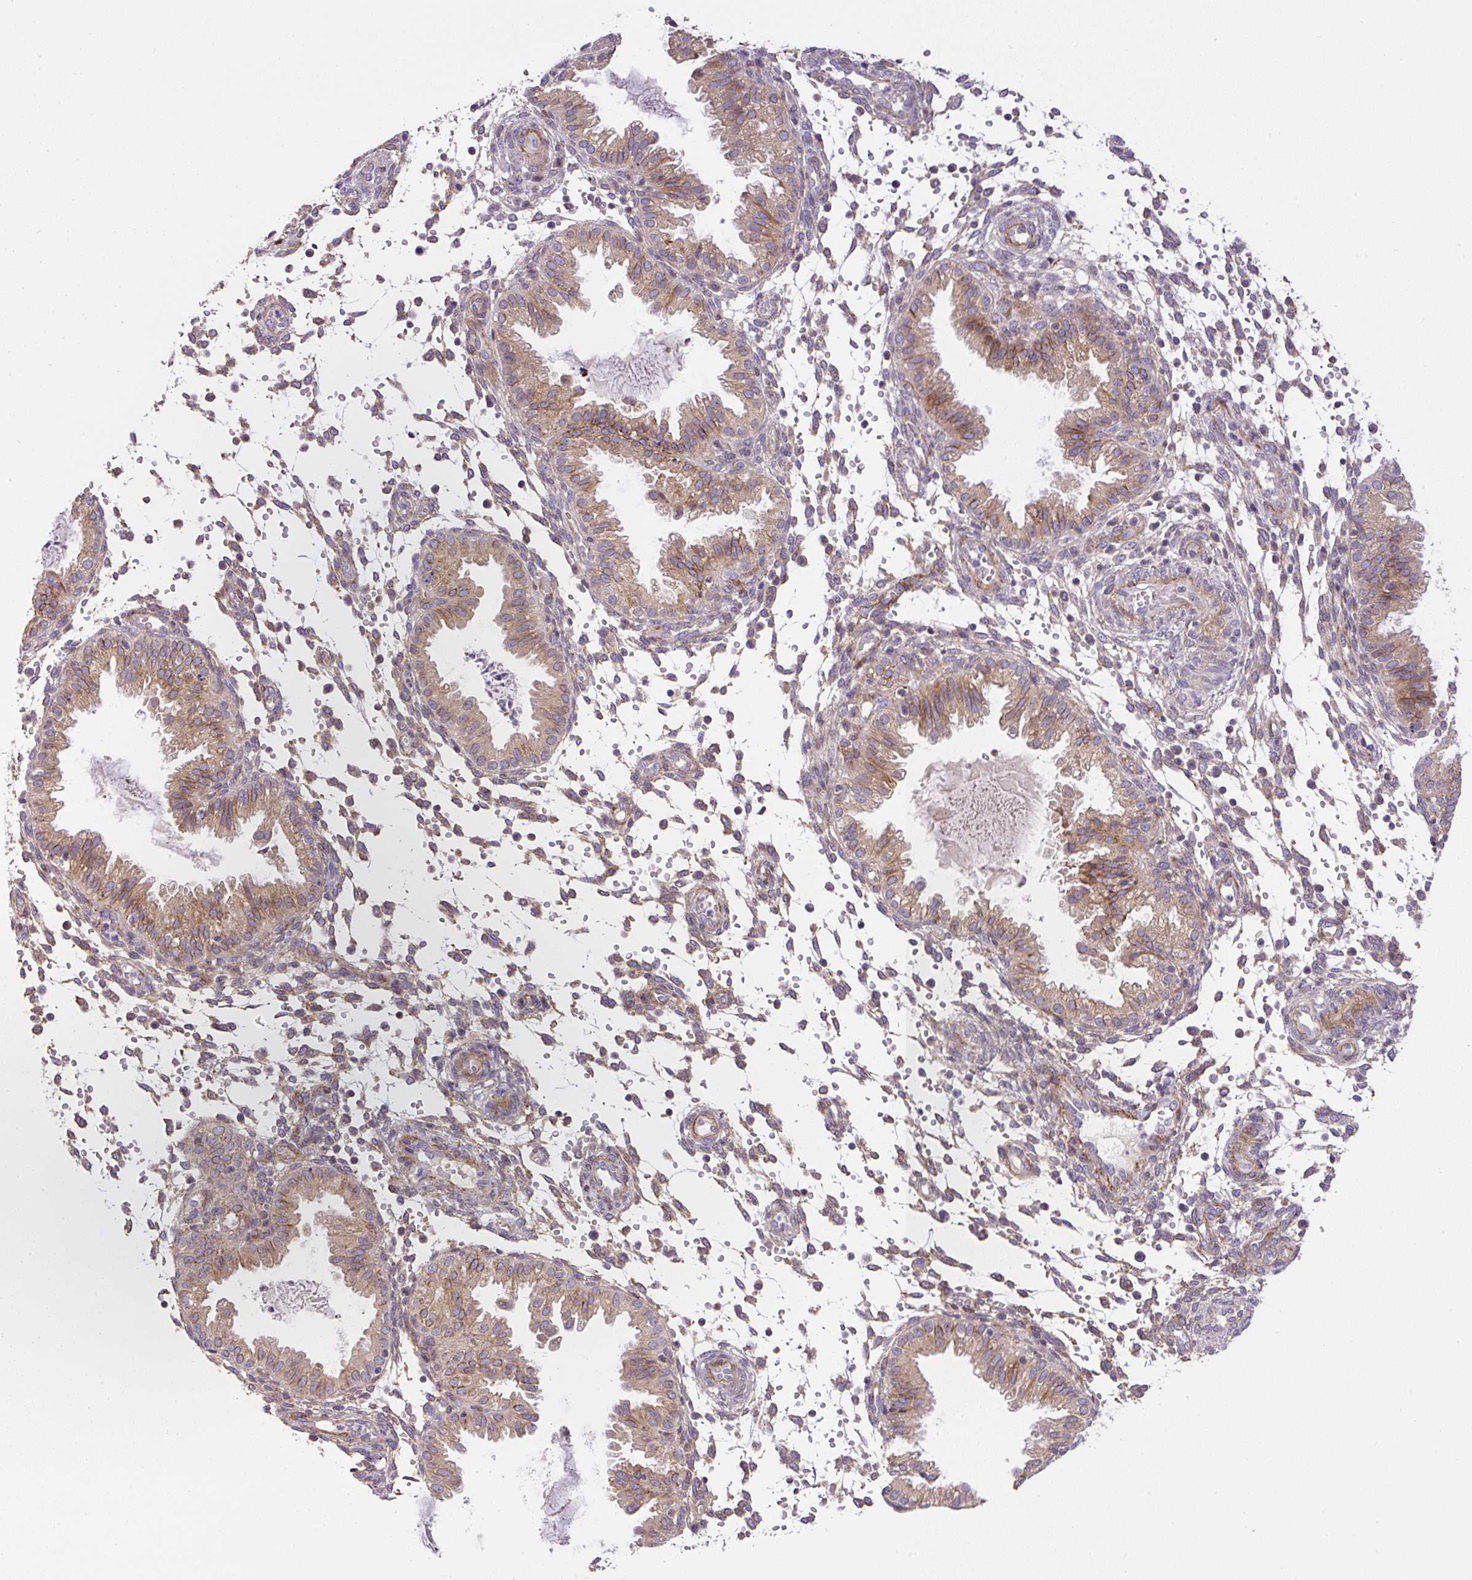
{"staining": {"intensity": "weak", "quantity": "25%-75%", "location": "cytoplasmic/membranous"}, "tissue": "endometrium", "cell_type": "Cells in endometrial stroma", "image_type": "normal", "snomed": [{"axis": "morphology", "description": "Normal tissue, NOS"}, {"axis": "topography", "description": "Endometrium"}], "caption": "High-magnification brightfield microscopy of normal endometrium stained with DAB (brown) and counterstained with hematoxylin (blue). cells in endometrial stroma exhibit weak cytoplasmic/membranous positivity is seen in approximately25%-75% of cells. The staining was performed using DAB, with brown indicating positive protein expression. Nuclei are stained blue with hematoxylin.", "gene": "RNF170", "patient": {"sex": "female", "age": 33}}